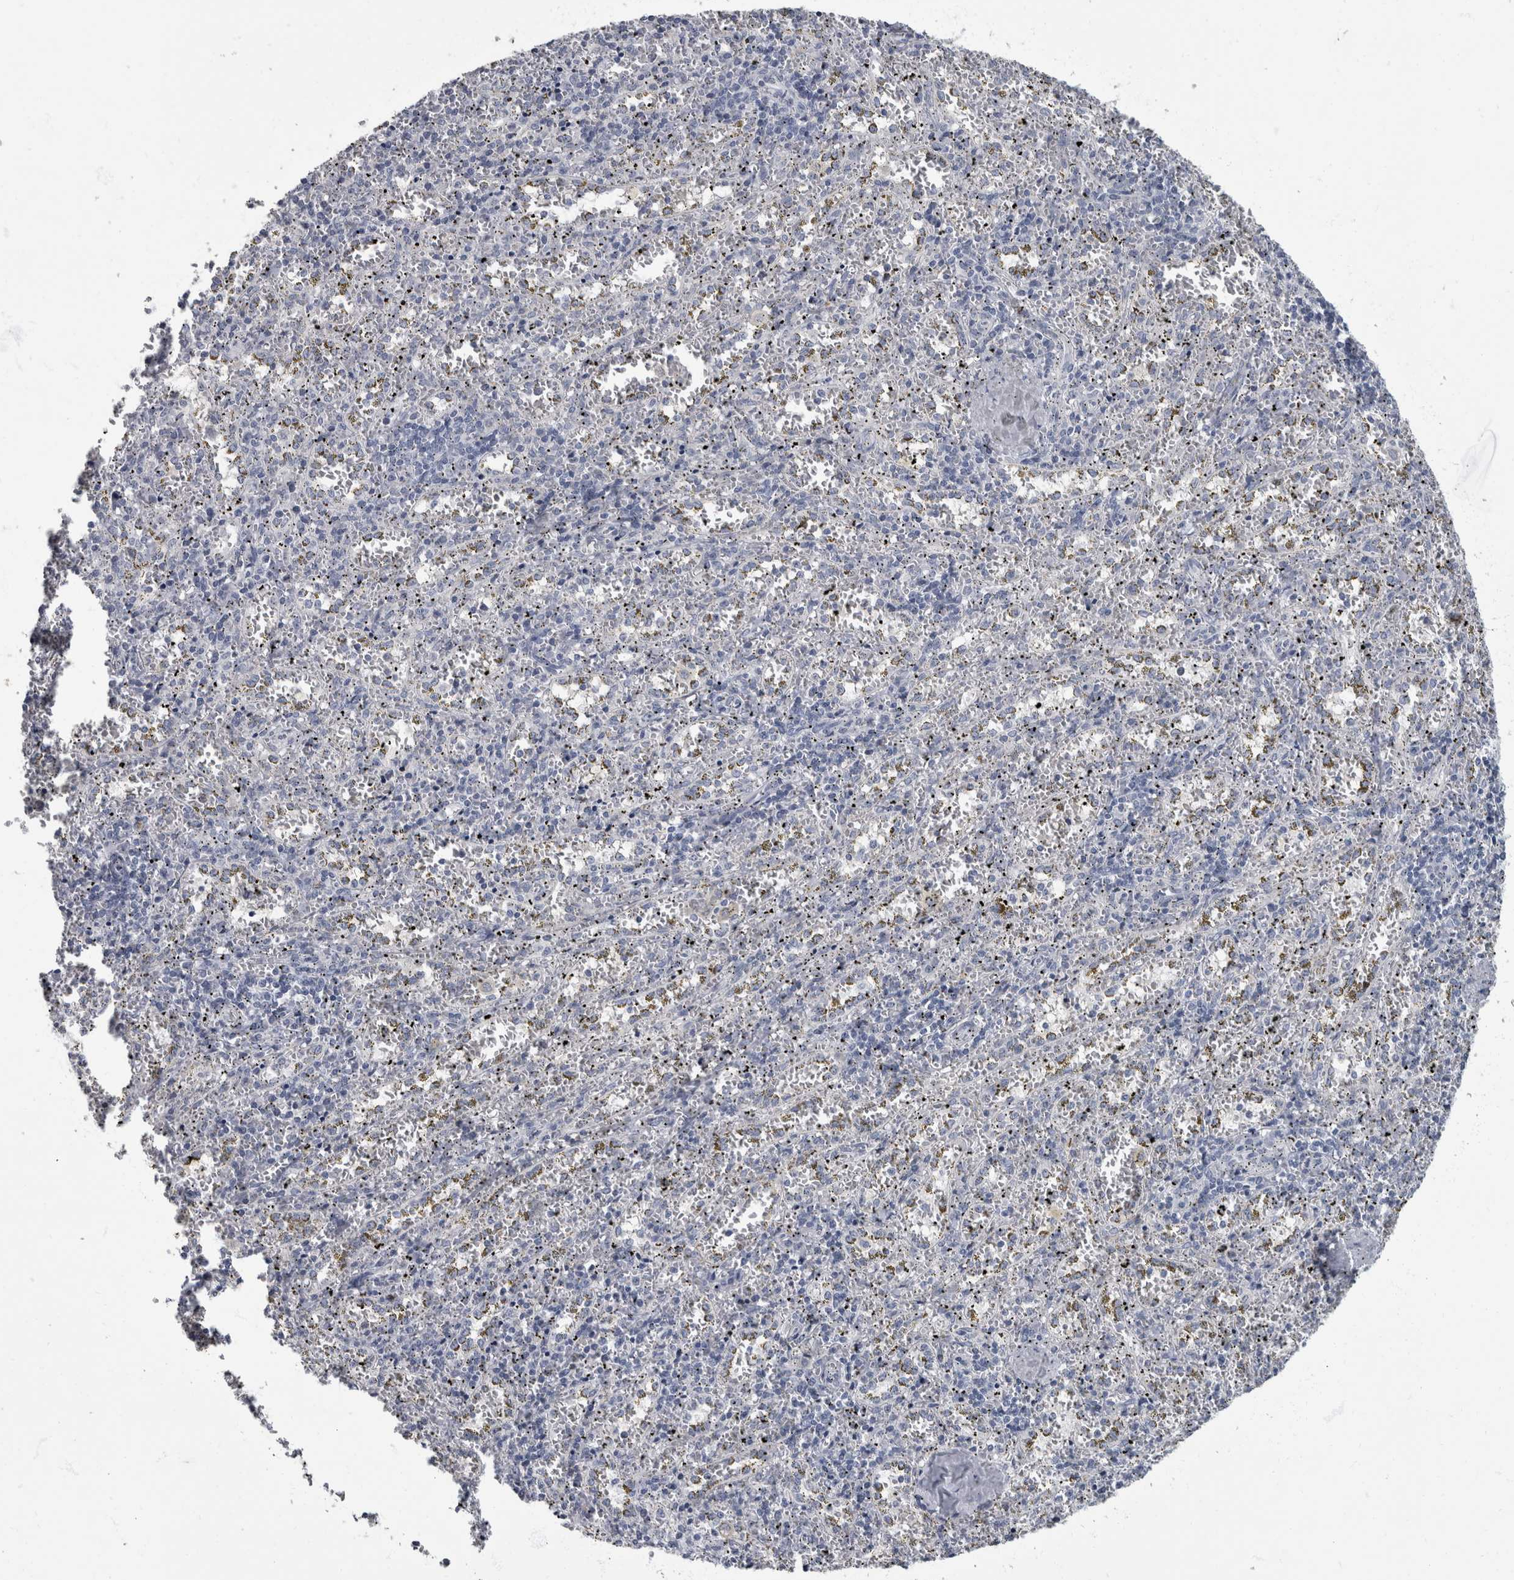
{"staining": {"intensity": "negative", "quantity": "none", "location": "none"}, "tissue": "spleen", "cell_type": "Cells in red pulp", "image_type": "normal", "snomed": [{"axis": "morphology", "description": "Normal tissue, NOS"}, {"axis": "topography", "description": "Spleen"}], "caption": "Histopathology image shows no significant protein positivity in cells in red pulp of normal spleen.", "gene": "DSG2", "patient": {"sex": "male", "age": 11}}